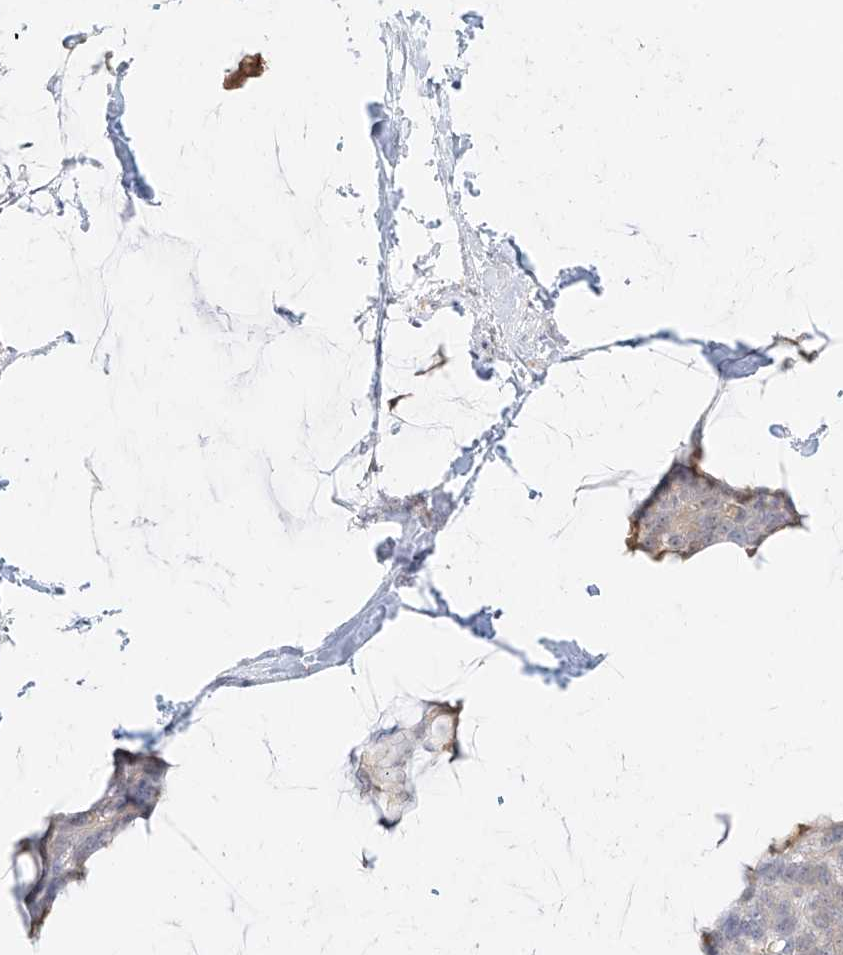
{"staining": {"intensity": "weak", "quantity": "<25%", "location": "cytoplasmic/membranous"}, "tissue": "breast cancer", "cell_type": "Tumor cells", "image_type": "cancer", "snomed": [{"axis": "morphology", "description": "Duct carcinoma"}, {"axis": "topography", "description": "Breast"}], "caption": "There is no significant expression in tumor cells of intraductal carcinoma (breast). (DAB (3,3'-diaminobenzidine) immunohistochemistry (IHC) with hematoxylin counter stain).", "gene": "PGD", "patient": {"sex": "female", "age": 93}}